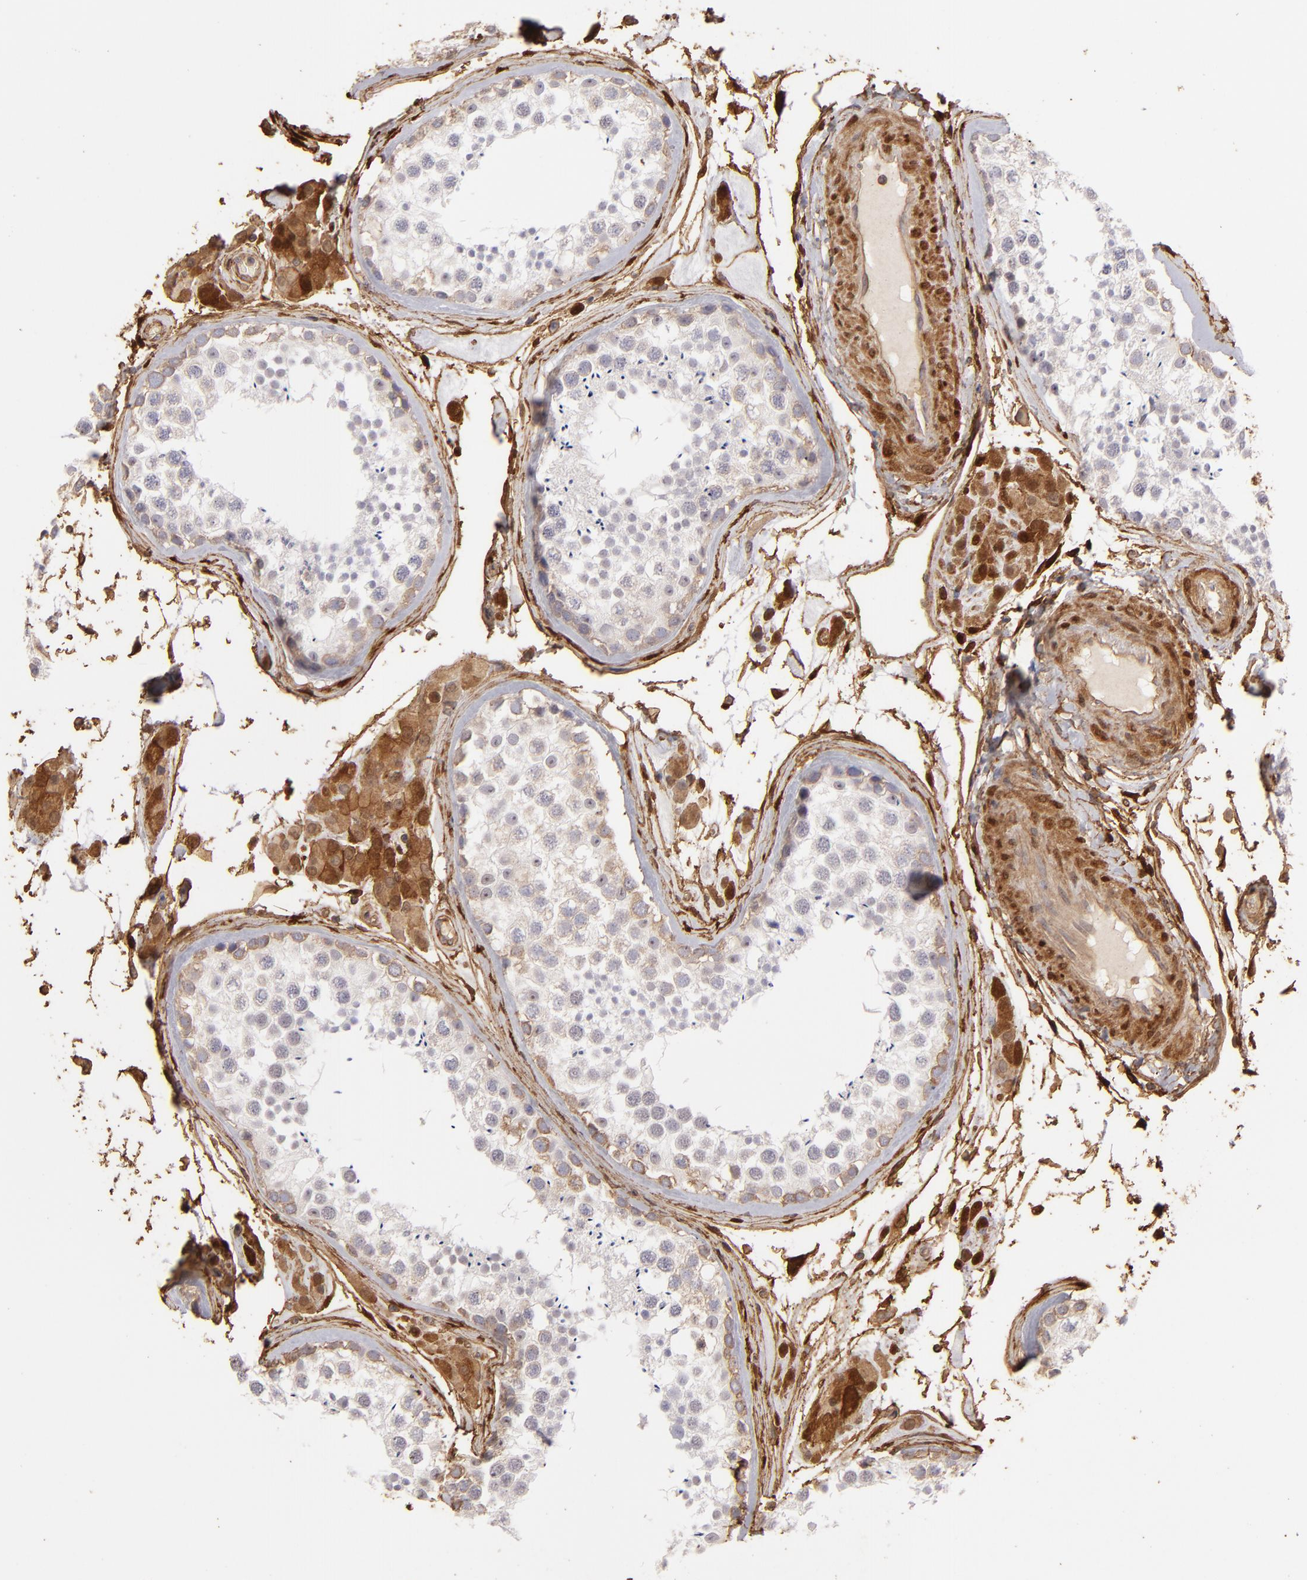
{"staining": {"intensity": "negative", "quantity": "none", "location": "none"}, "tissue": "testis", "cell_type": "Cells in seminiferous ducts", "image_type": "normal", "snomed": [{"axis": "morphology", "description": "Normal tissue, NOS"}, {"axis": "topography", "description": "Testis"}], "caption": "This micrograph is of normal testis stained with immunohistochemistry to label a protein in brown with the nuclei are counter-stained blue. There is no expression in cells in seminiferous ducts. (Immunohistochemistry (ihc), brightfield microscopy, high magnification).", "gene": "HSPB6", "patient": {"sex": "male", "age": 46}}